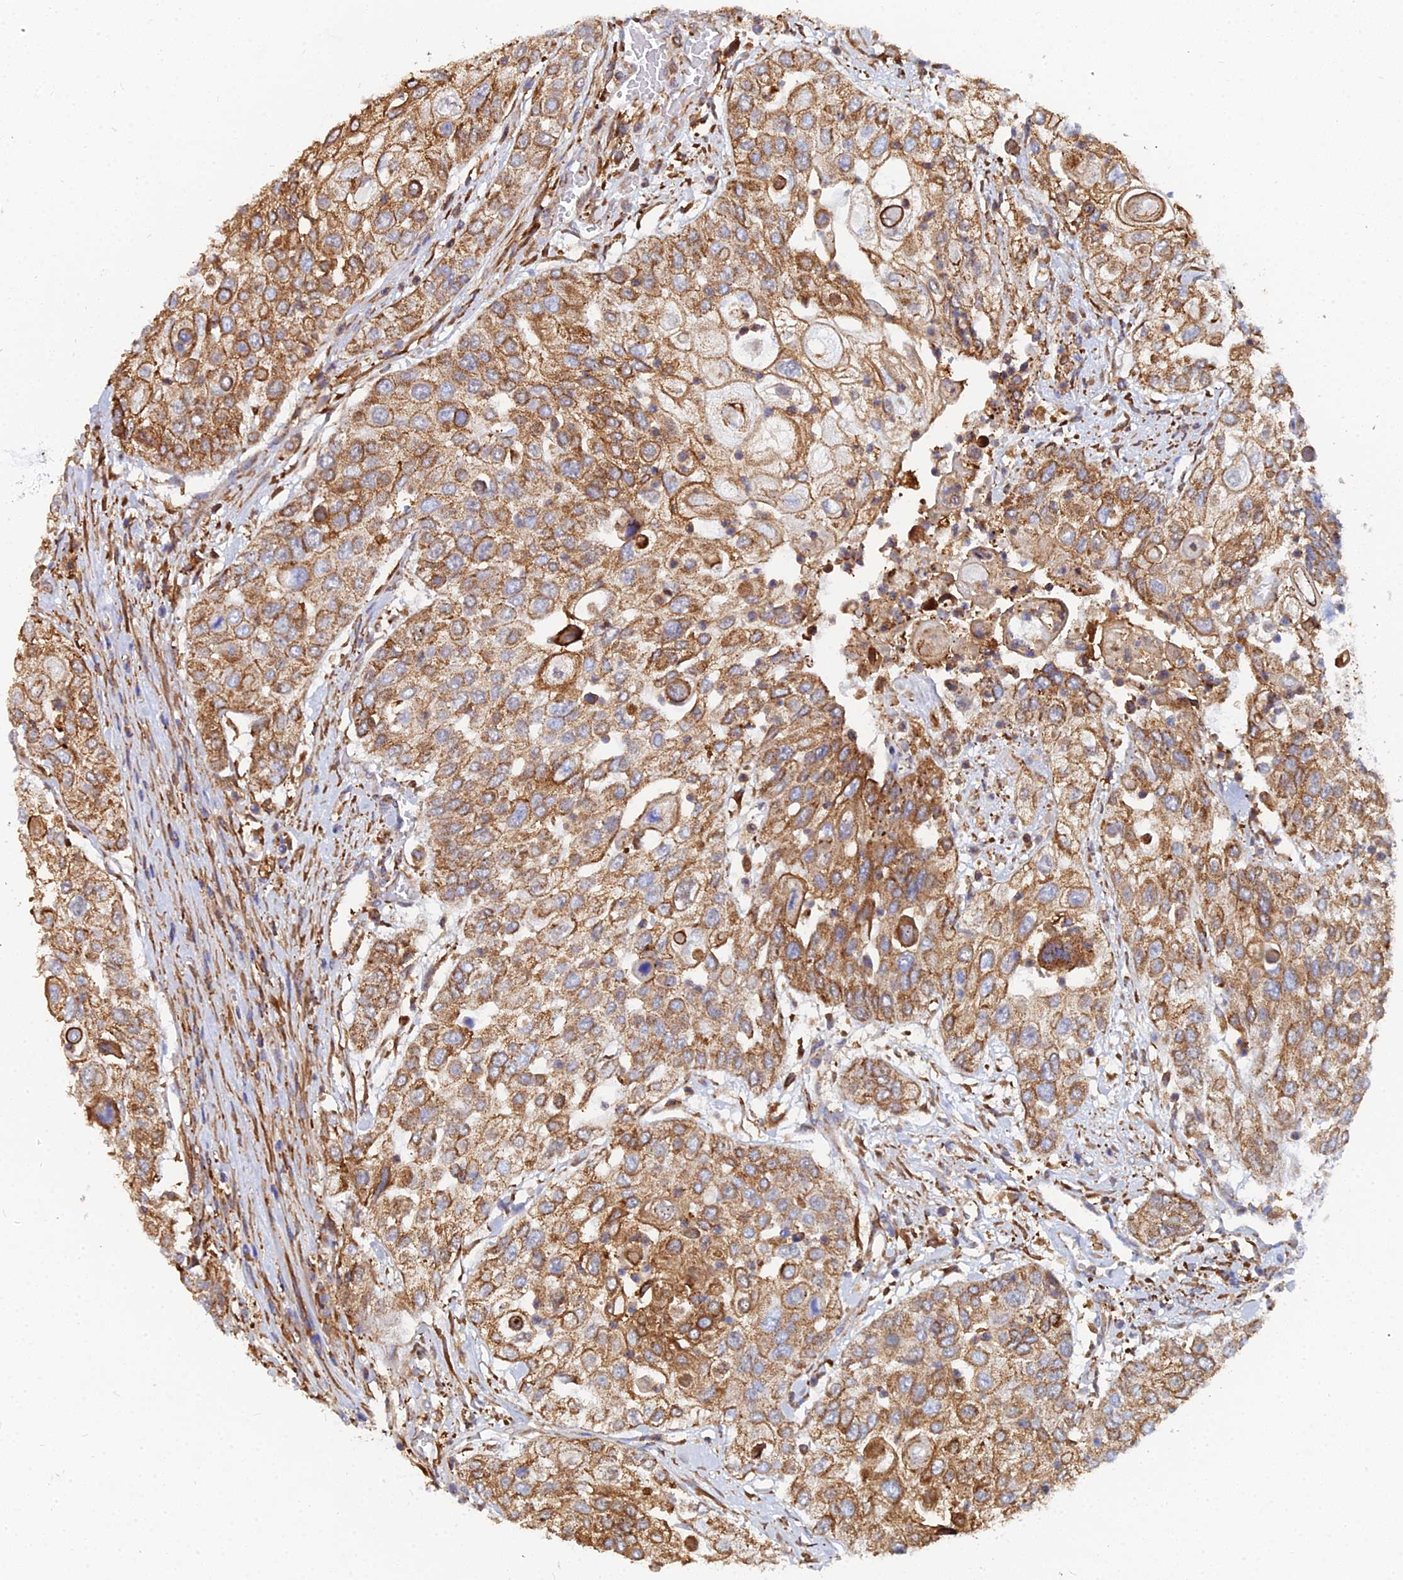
{"staining": {"intensity": "moderate", "quantity": ">75%", "location": "cytoplasmic/membranous"}, "tissue": "urothelial cancer", "cell_type": "Tumor cells", "image_type": "cancer", "snomed": [{"axis": "morphology", "description": "Urothelial carcinoma, High grade"}, {"axis": "topography", "description": "Urinary bladder"}], "caption": "Urothelial carcinoma (high-grade) stained for a protein (brown) shows moderate cytoplasmic/membranous positive staining in about >75% of tumor cells.", "gene": "GPR42", "patient": {"sex": "female", "age": 79}}